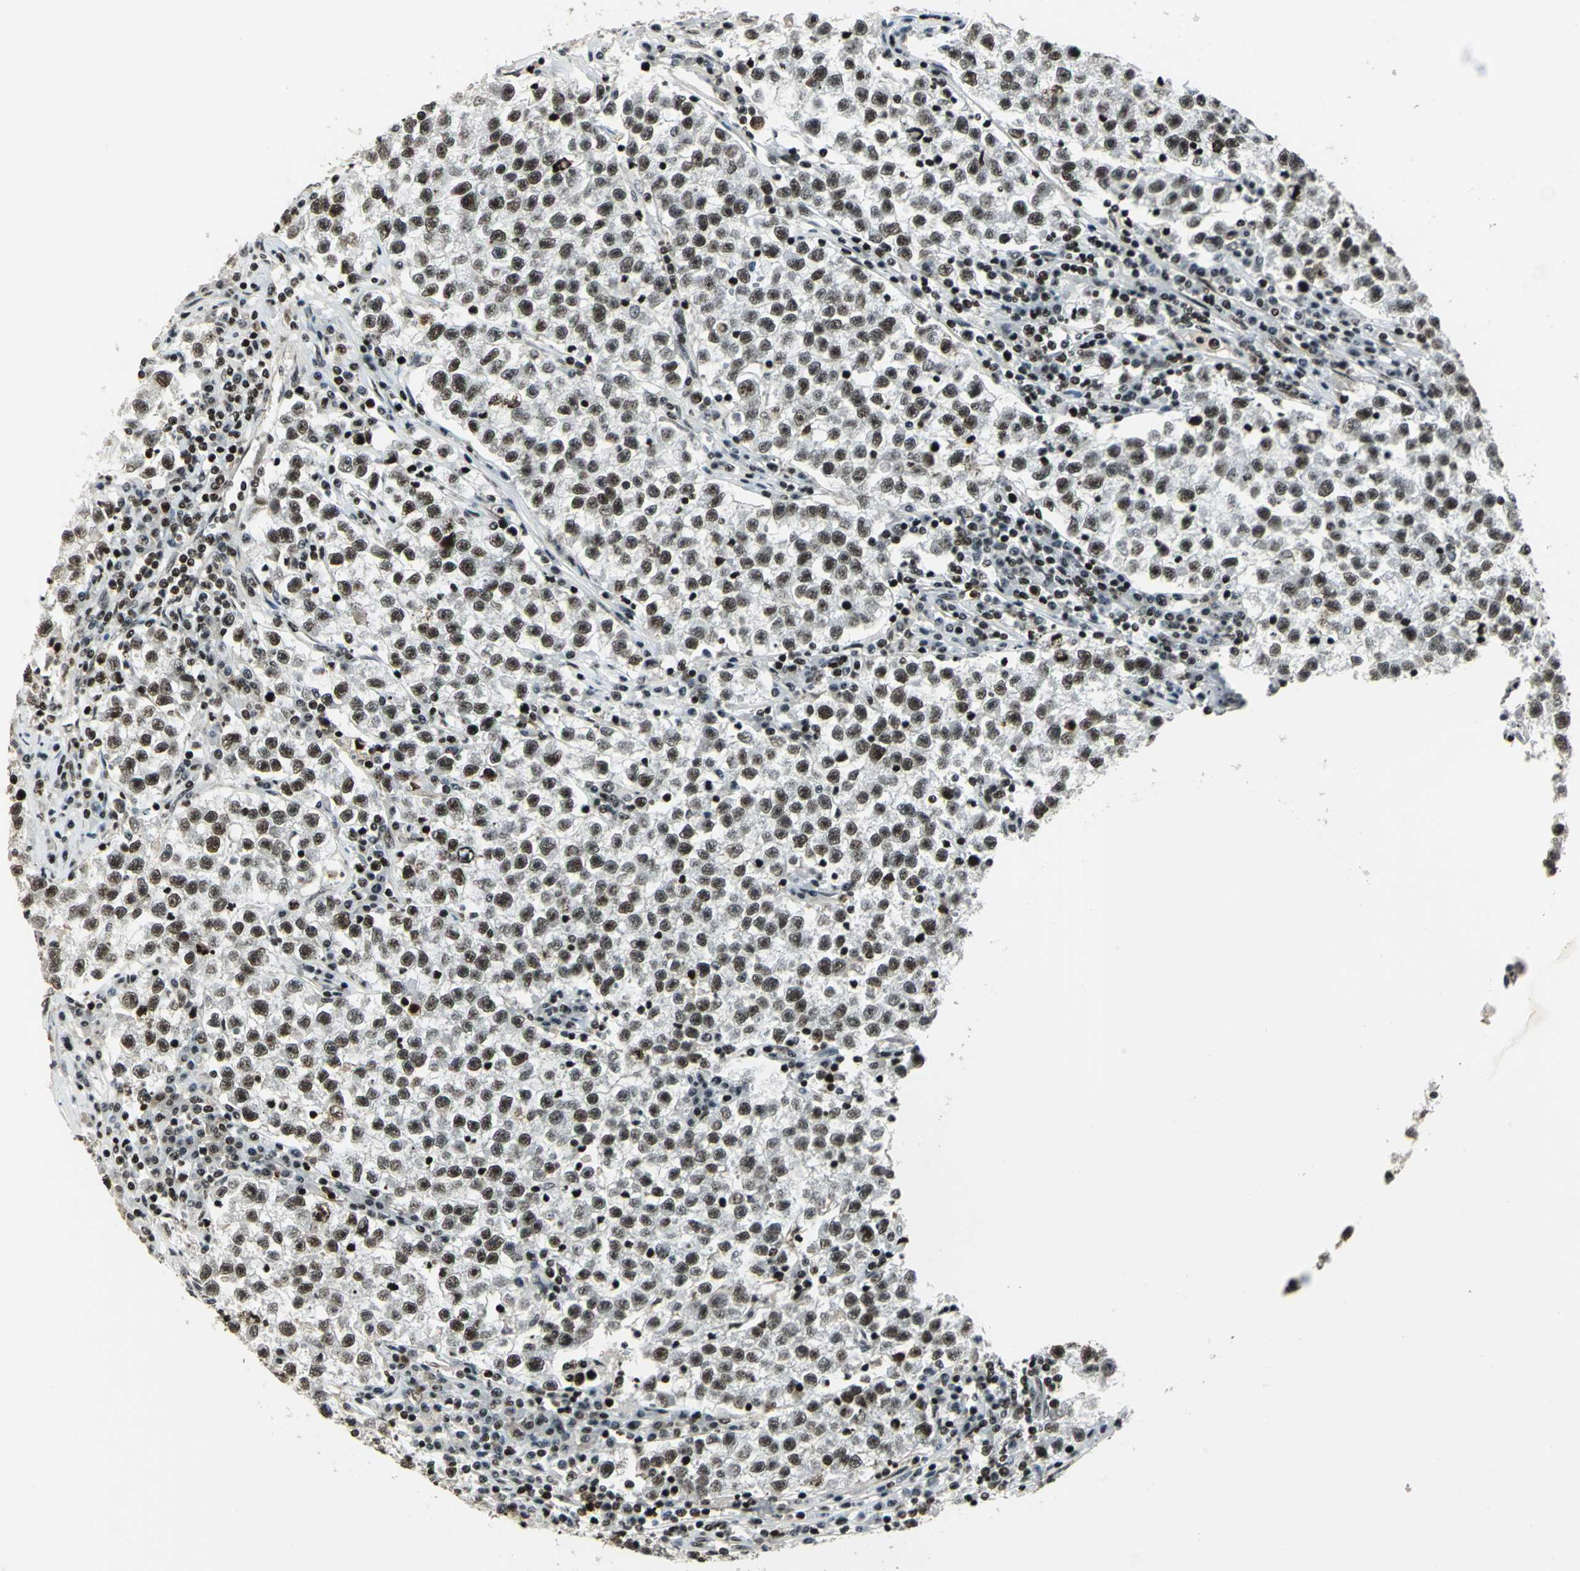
{"staining": {"intensity": "moderate", "quantity": ">75%", "location": "nuclear"}, "tissue": "testis cancer", "cell_type": "Tumor cells", "image_type": "cancer", "snomed": [{"axis": "morphology", "description": "Seminoma, NOS"}, {"axis": "topography", "description": "Testis"}], "caption": "This is an image of immunohistochemistry staining of testis seminoma, which shows moderate positivity in the nuclear of tumor cells.", "gene": "UBTF", "patient": {"sex": "male", "age": 22}}